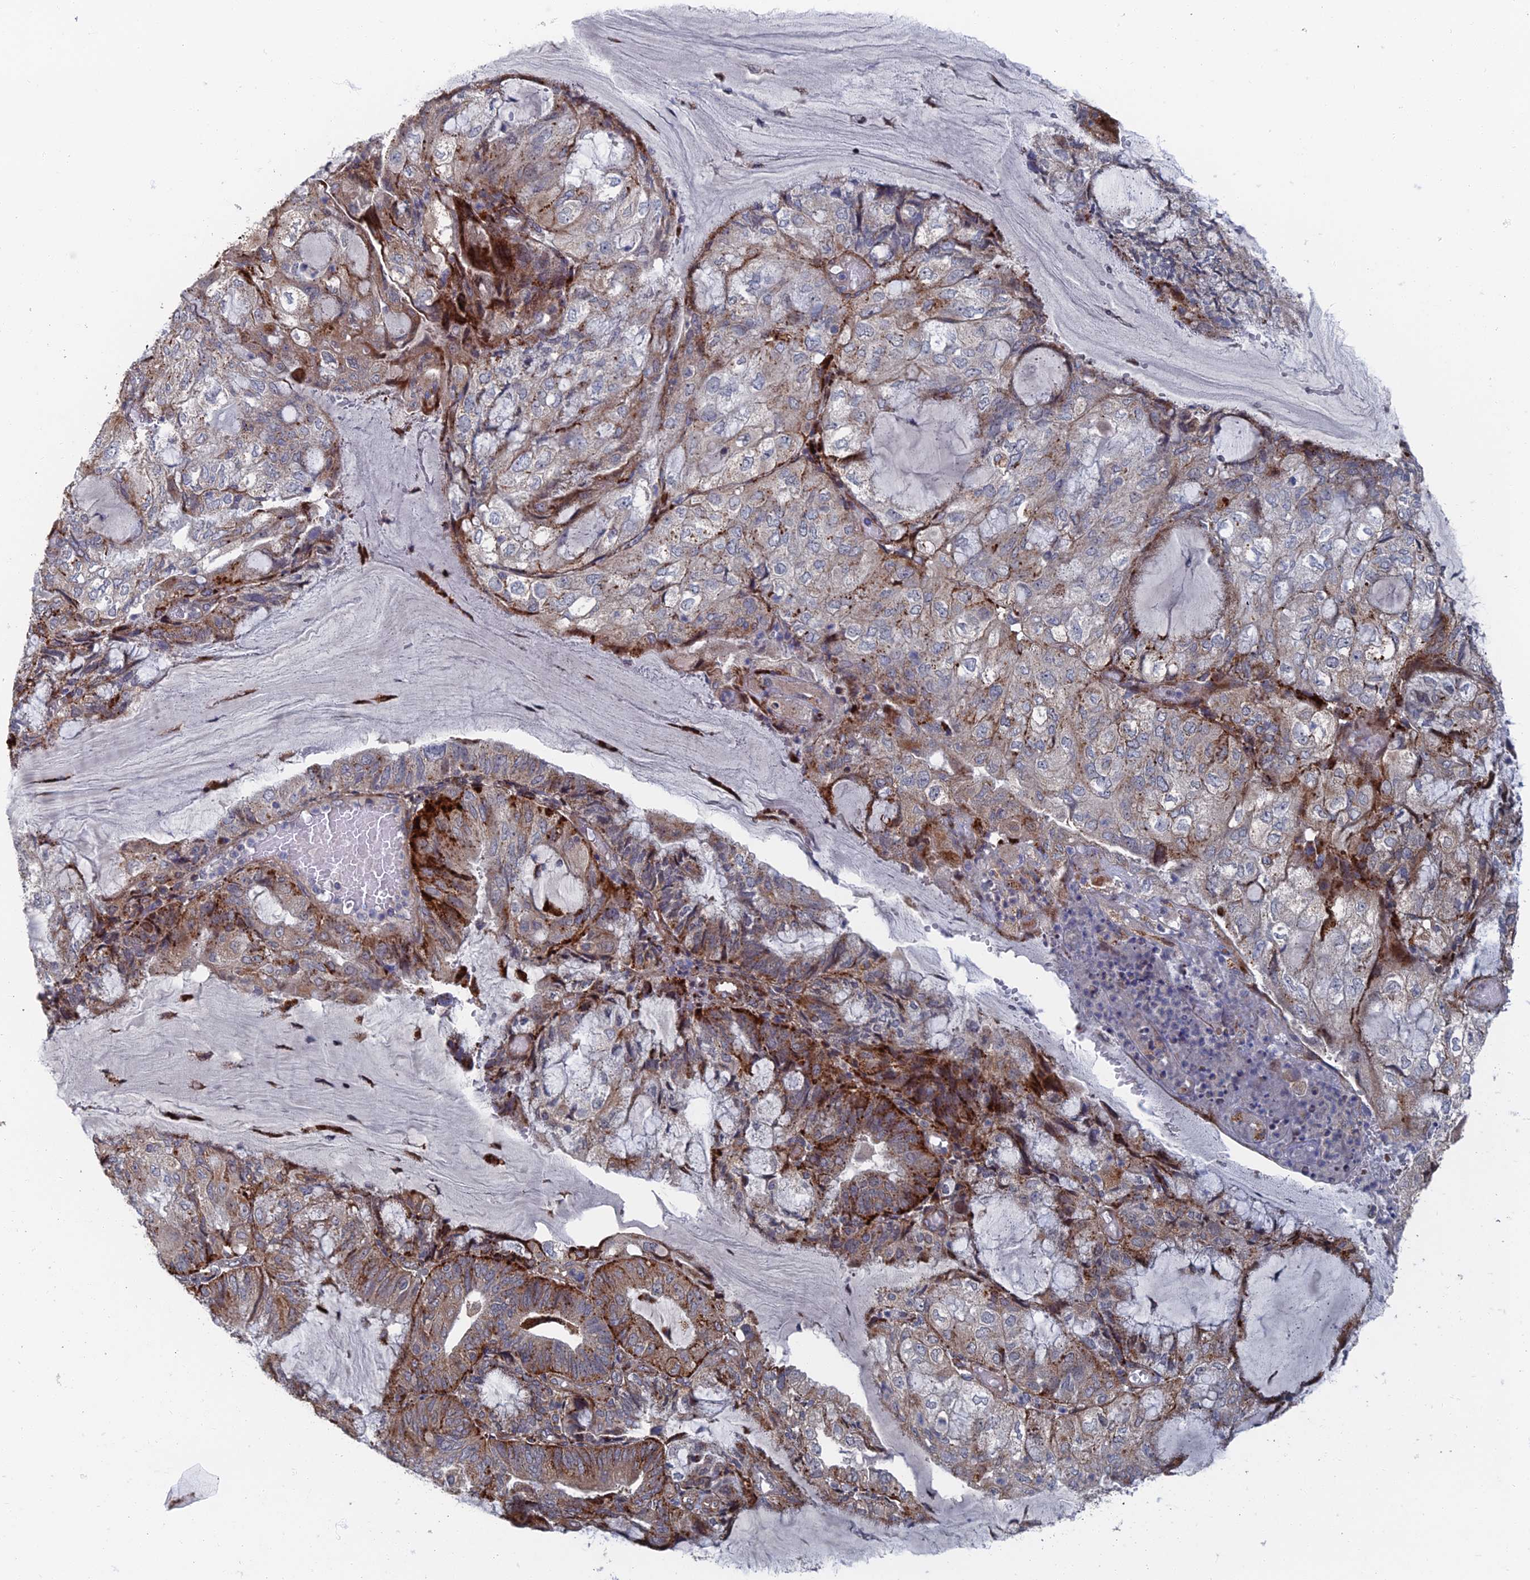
{"staining": {"intensity": "strong", "quantity": "<25%", "location": "cytoplasmic/membranous"}, "tissue": "endometrial cancer", "cell_type": "Tumor cells", "image_type": "cancer", "snomed": [{"axis": "morphology", "description": "Adenocarcinoma, NOS"}, {"axis": "topography", "description": "Endometrium"}], "caption": "Endometrial adenocarcinoma tissue reveals strong cytoplasmic/membranous positivity in about <25% of tumor cells", "gene": "GTF2IRD1", "patient": {"sex": "female", "age": 81}}